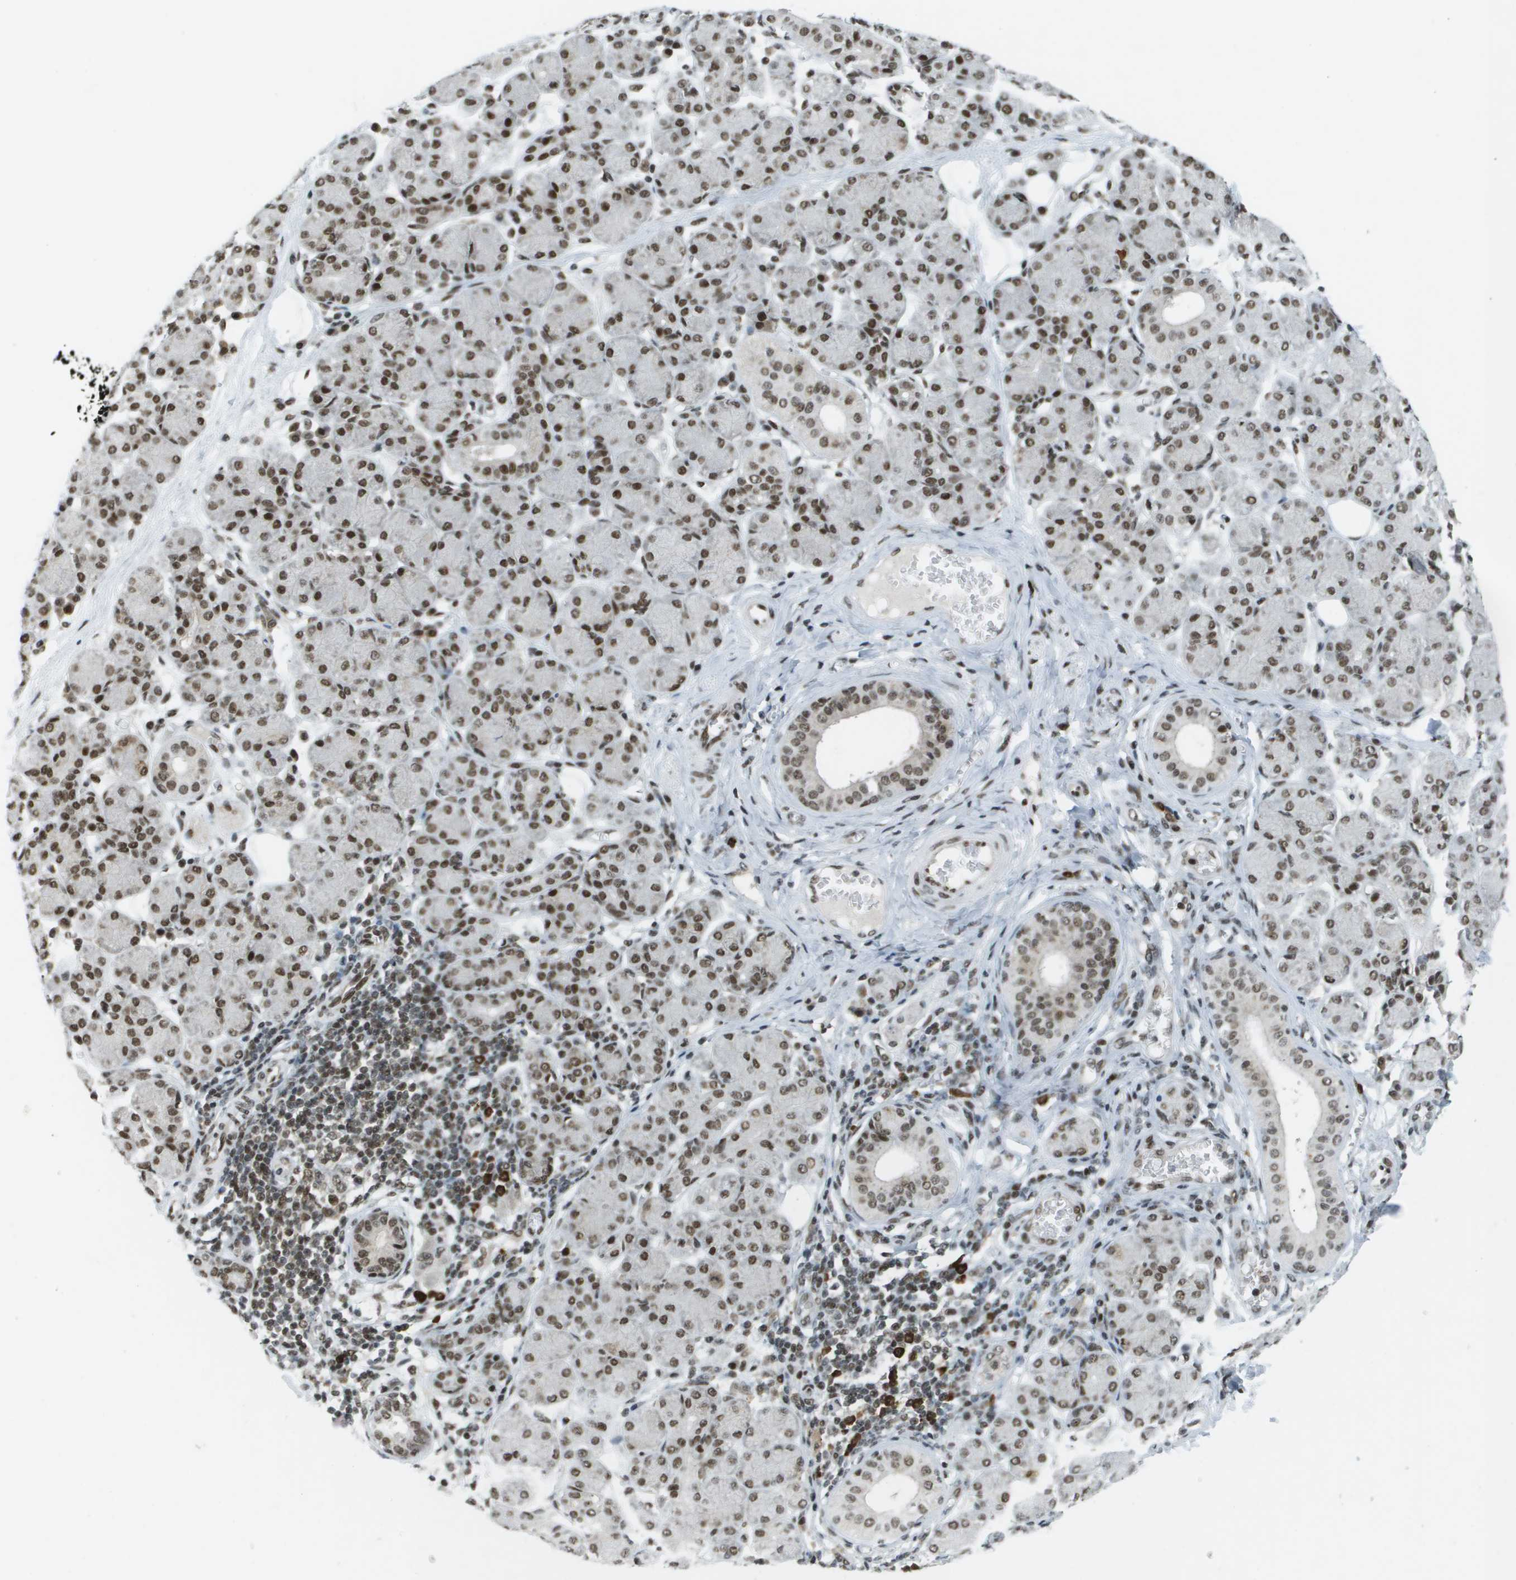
{"staining": {"intensity": "strong", "quantity": ">75%", "location": "nuclear"}, "tissue": "salivary gland", "cell_type": "Glandular cells", "image_type": "normal", "snomed": [{"axis": "morphology", "description": "Normal tissue, NOS"}, {"axis": "morphology", "description": "Inflammation, NOS"}, {"axis": "topography", "description": "Lymph node"}, {"axis": "topography", "description": "Salivary gland"}], "caption": "Glandular cells exhibit high levels of strong nuclear expression in approximately >75% of cells in benign salivary gland.", "gene": "IRF7", "patient": {"sex": "male", "age": 3}}